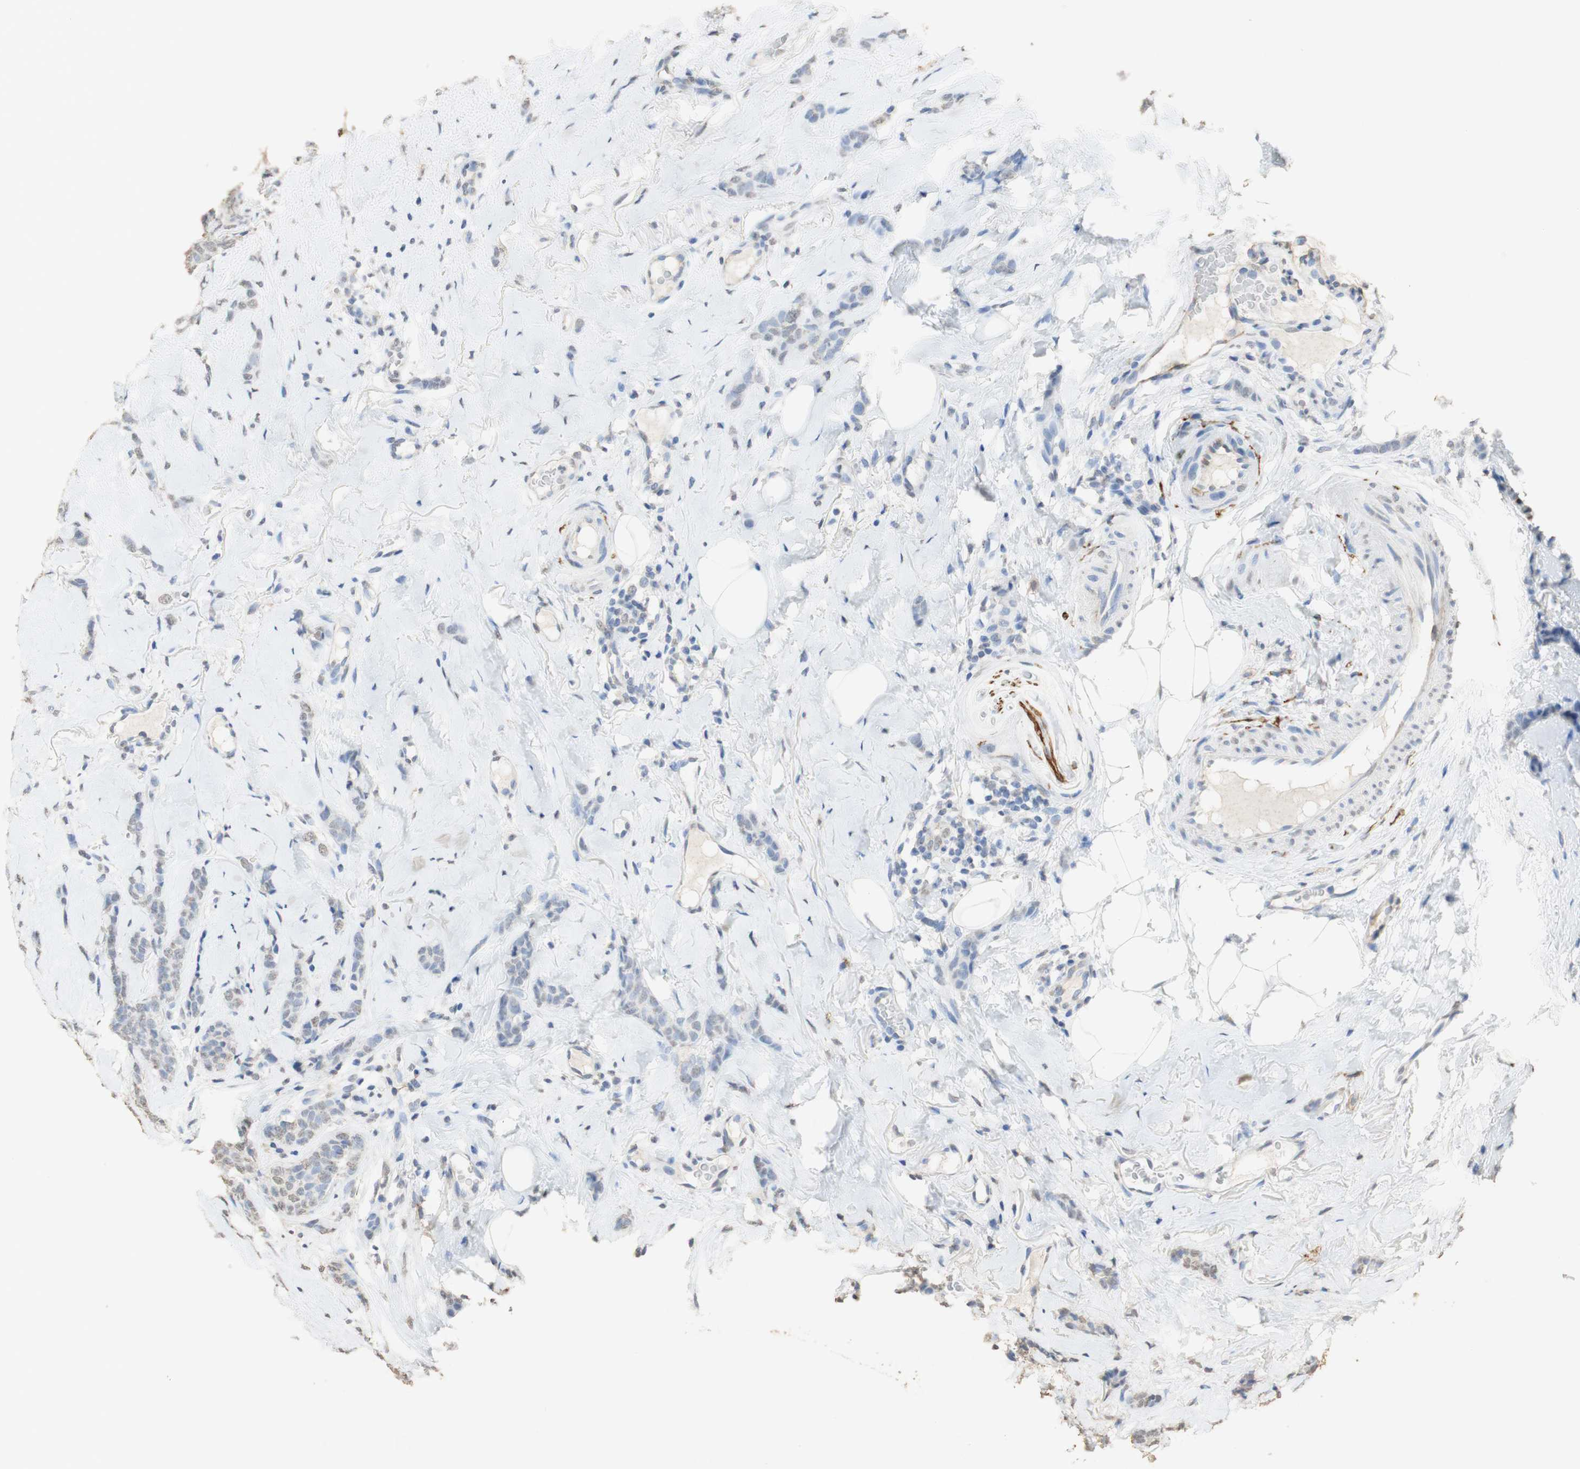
{"staining": {"intensity": "weak", "quantity": "<25%", "location": "nuclear"}, "tissue": "breast cancer", "cell_type": "Tumor cells", "image_type": "cancer", "snomed": [{"axis": "morphology", "description": "Lobular carcinoma"}, {"axis": "topography", "description": "Skin"}, {"axis": "topography", "description": "Breast"}], "caption": "Immunohistochemistry photomicrograph of breast cancer stained for a protein (brown), which exhibits no positivity in tumor cells. (DAB (3,3'-diaminobenzidine) immunohistochemistry (IHC), high magnification).", "gene": "L1CAM", "patient": {"sex": "female", "age": 46}}